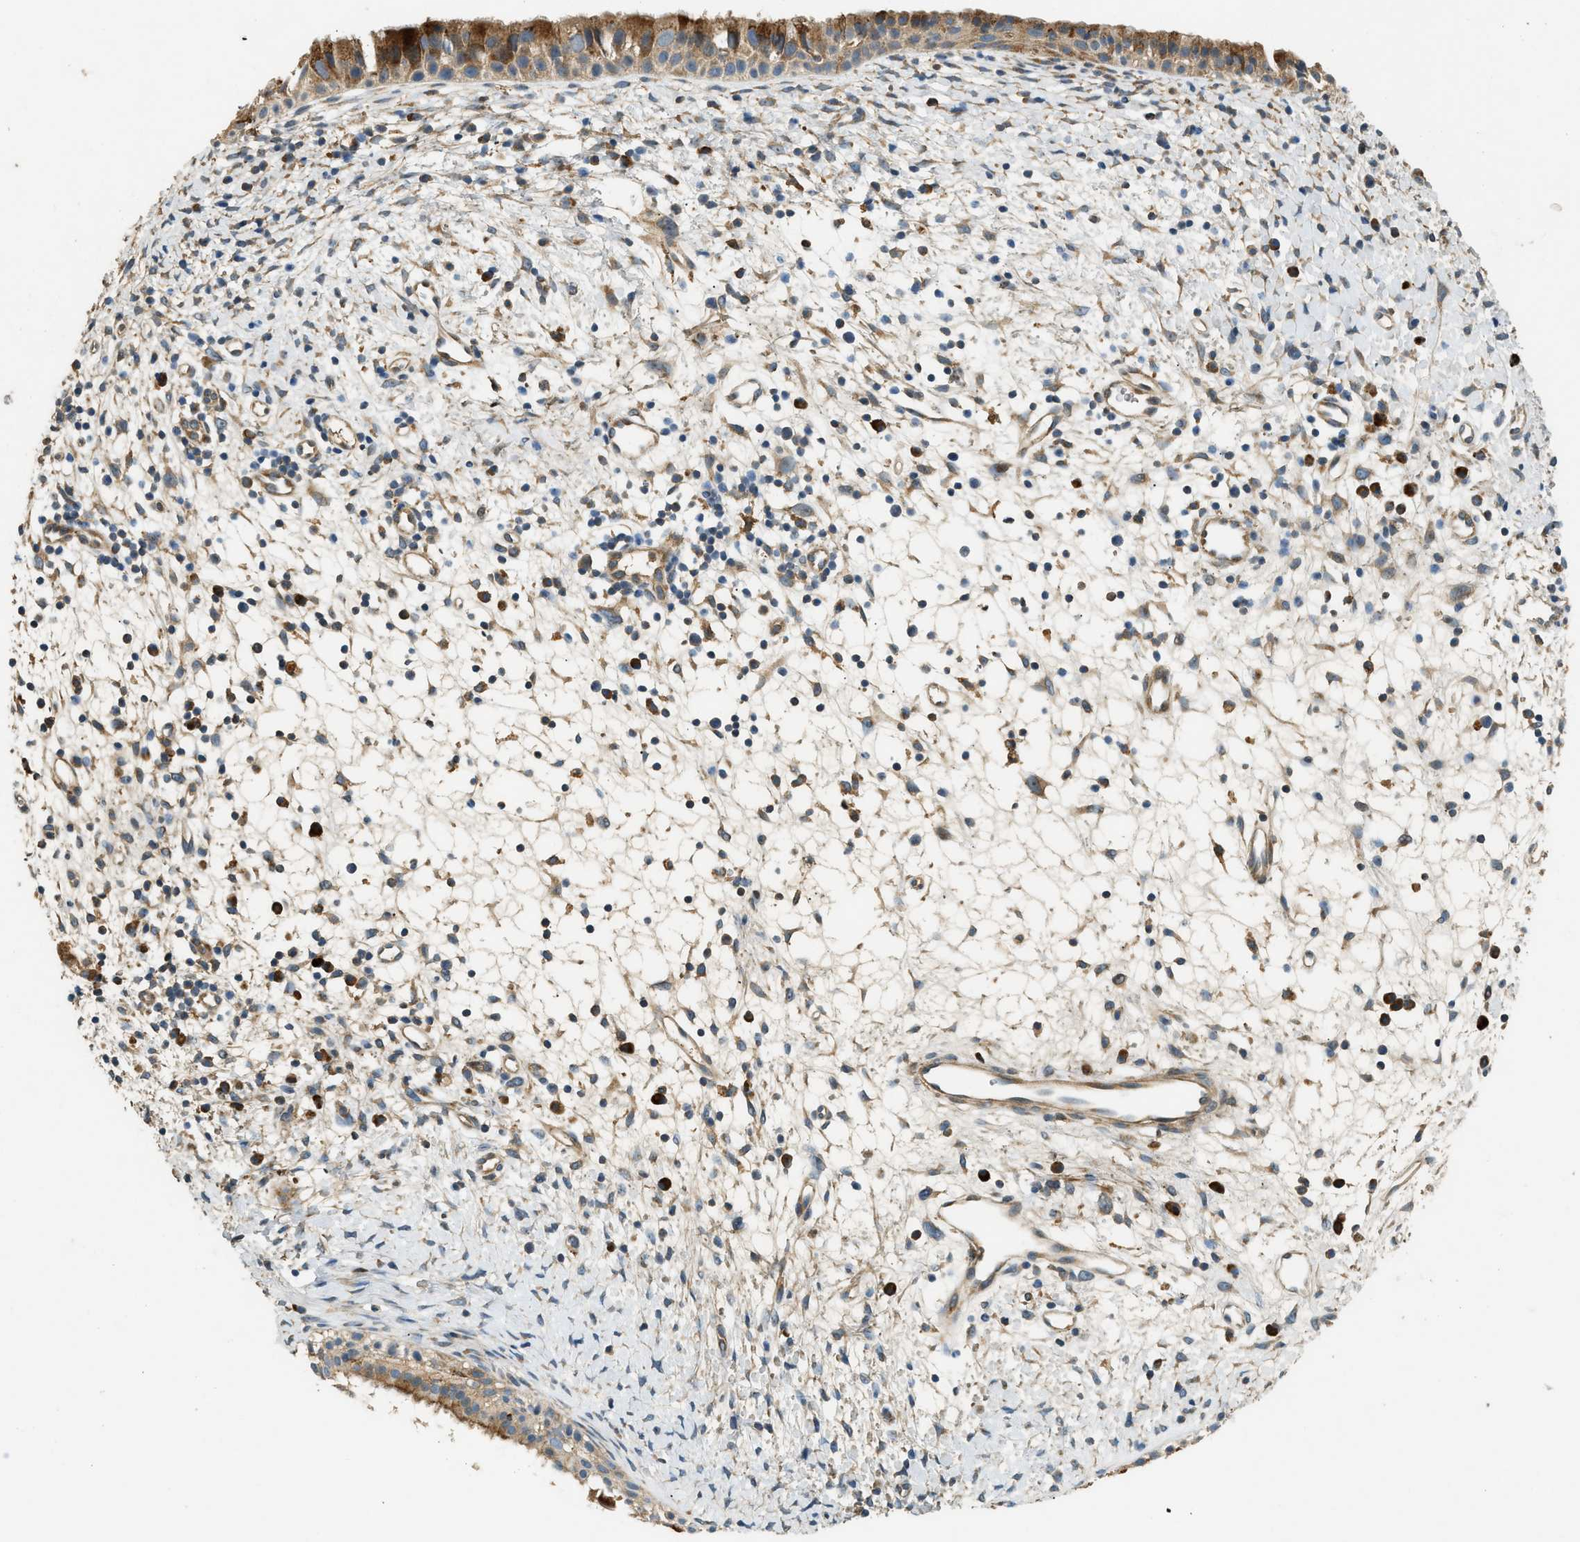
{"staining": {"intensity": "moderate", "quantity": ">75%", "location": "cytoplasmic/membranous"}, "tissue": "nasopharynx", "cell_type": "Respiratory epithelial cells", "image_type": "normal", "snomed": [{"axis": "morphology", "description": "Normal tissue, NOS"}, {"axis": "topography", "description": "Nasopharynx"}], "caption": "Immunohistochemical staining of normal nasopharynx reveals >75% levels of moderate cytoplasmic/membranous protein positivity in approximately >75% of respiratory epithelial cells.", "gene": "CTSB", "patient": {"sex": "male", "age": 22}}